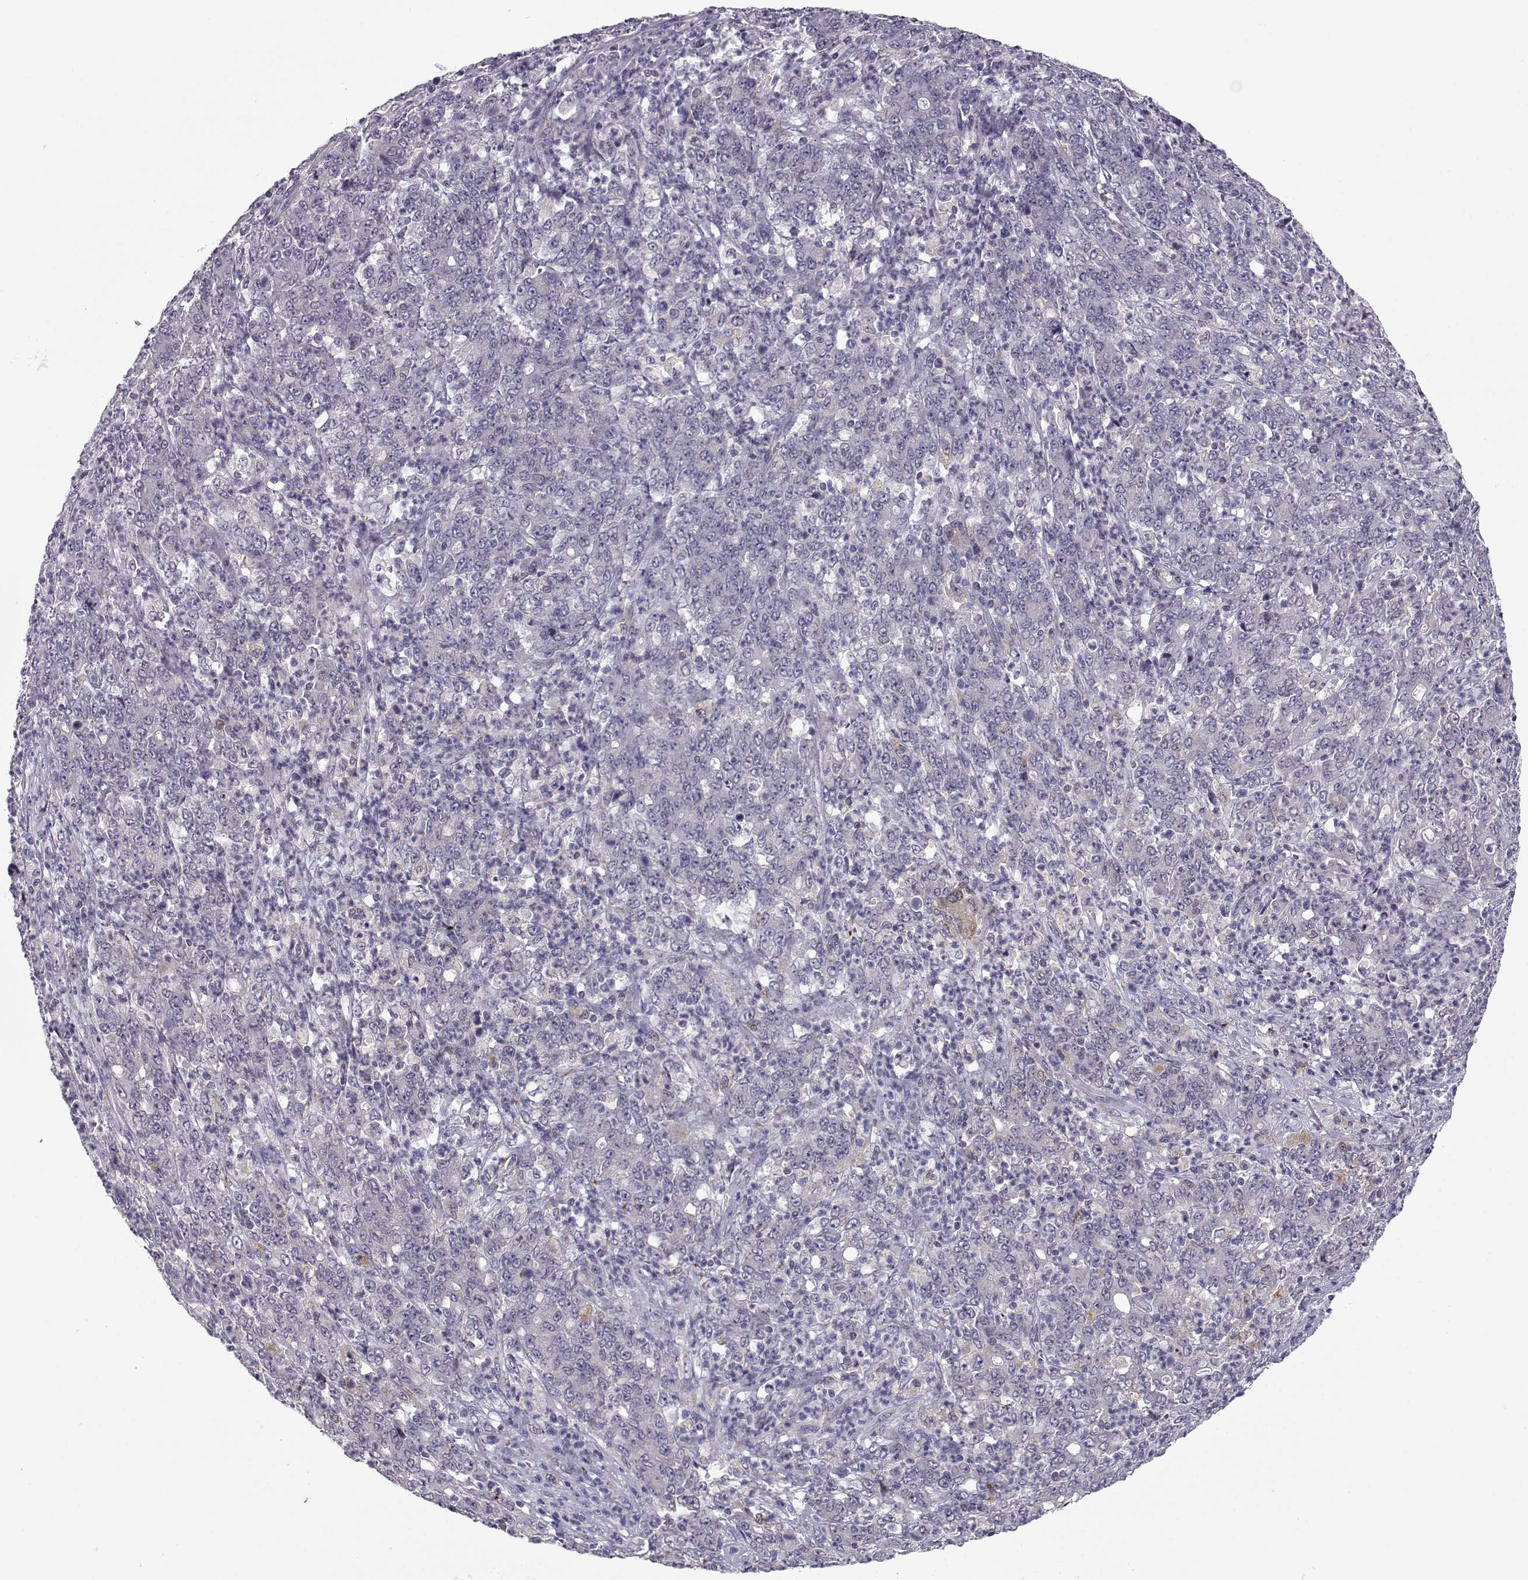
{"staining": {"intensity": "negative", "quantity": "none", "location": "none"}, "tissue": "stomach cancer", "cell_type": "Tumor cells", "image_type": "cancer", "snomed": [{"axis": "morphology", "description": "Adenocarcinoma, NOS"}, {"axis": "topography", "description": "Stomach, lower"}], "caption": "This is an immunohistochemistry photomicrograph of human stomach adenocarcinoma. There is no positivity in tumor cells.", "gene": "NPVF", "patient": {"sex": "female", "age": 71}}